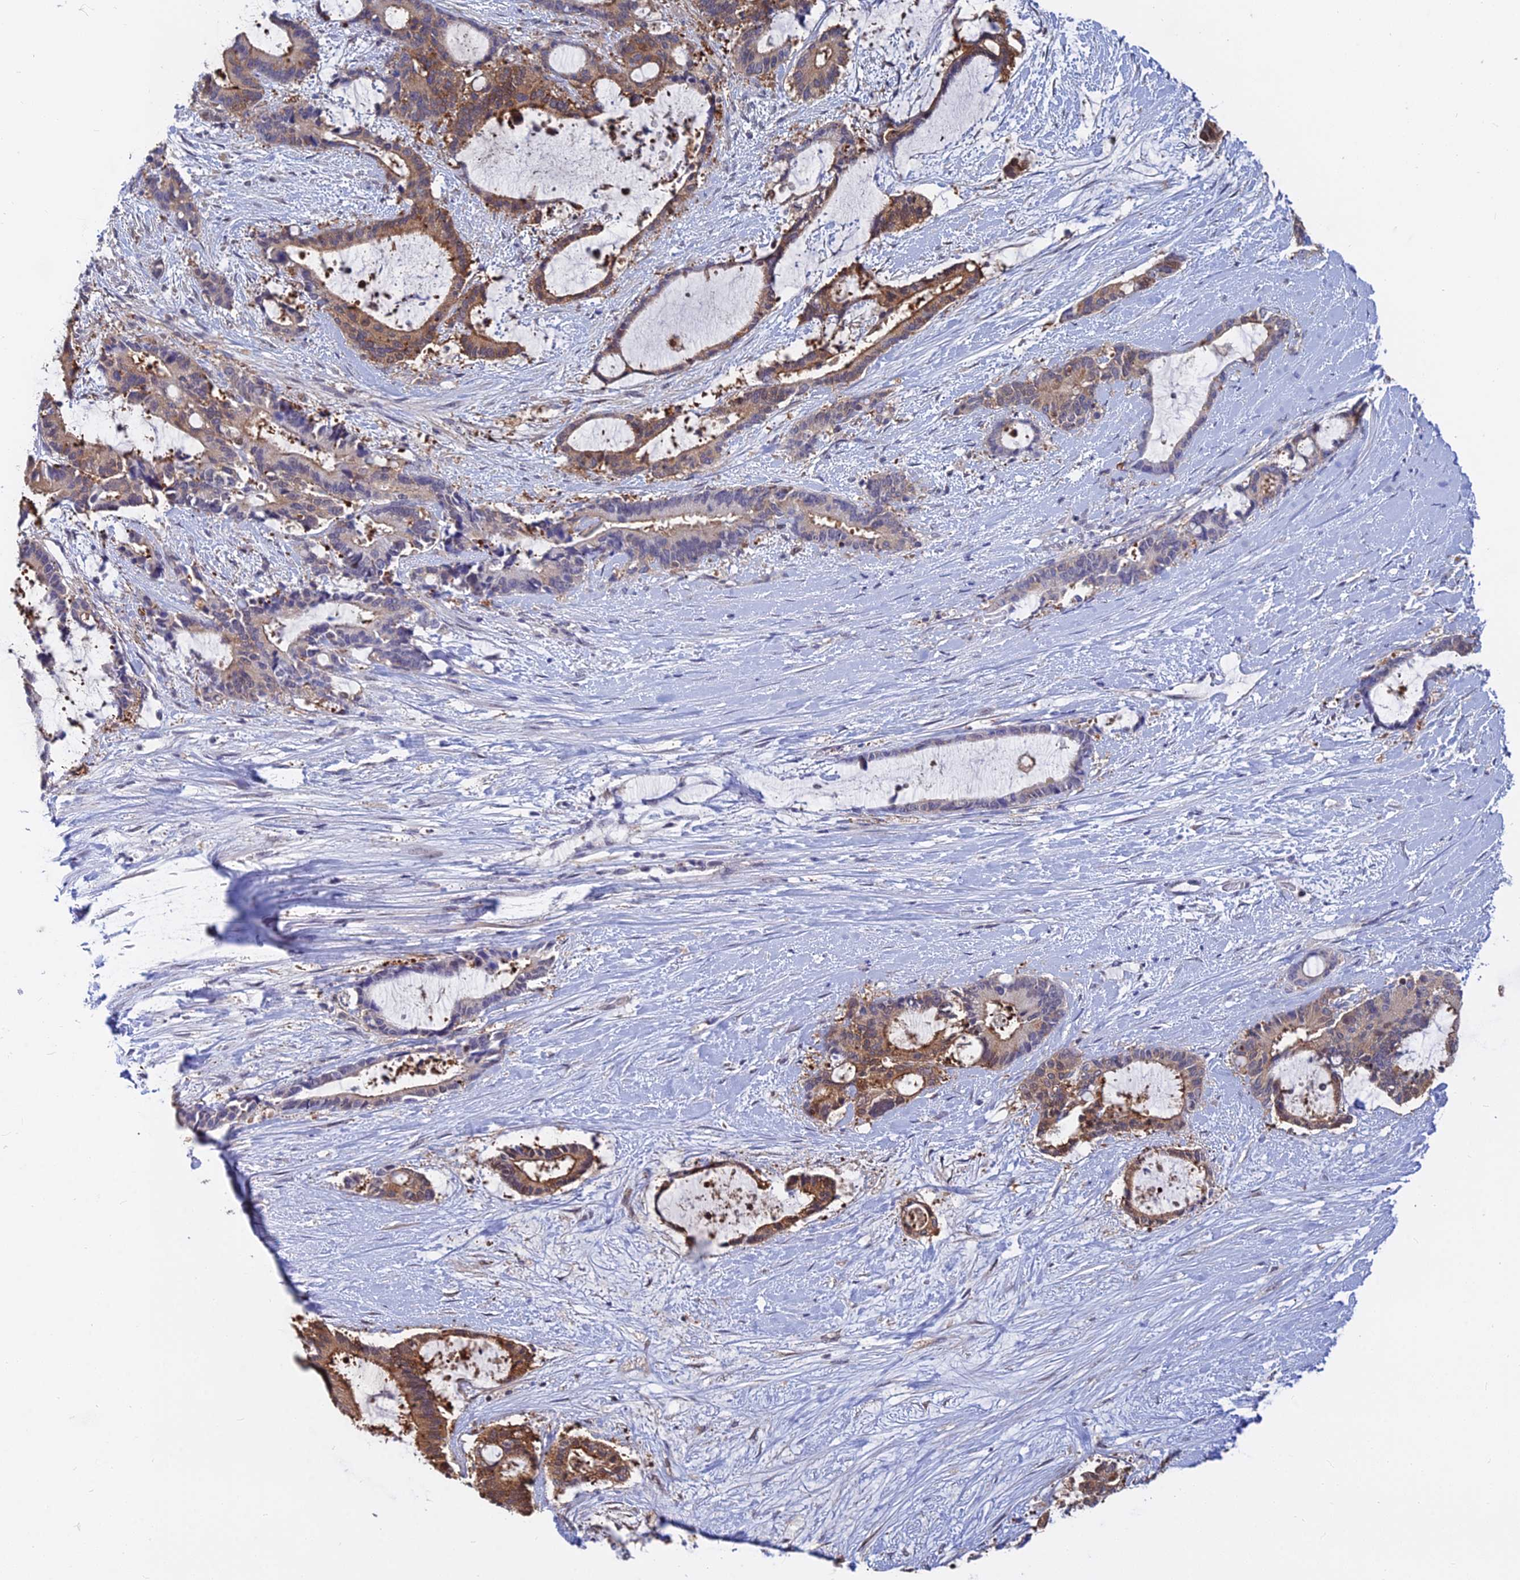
{"staining": {"intensity": "moderate", "quantity": ">75%", "location": "cytoplasmic/membranous"}, "tissue": "liver cancer", "cell_type": "Tumor cells", "image_type": "cancer", "snomed": [{"axis": "morphology", "description": "Normal tissue, NOS"}, {"axis": "morphology", "description": "Cholangiocarcinoma"}, {"axis": "topography", "description": "Liver"}, {"axis": "topography", "description": "Peripheral nerve tissue"}], "caption": "Protein staining of cholangiocarcinoma (liver) tissue reveals moderate cytoplasmic/membranous expression in approximately >75% of tumor cells. (IHC, brightfield microscopy, high magnification).", "gene": "B3GALT4", "patient": {"sex": "female", "age": 73}}